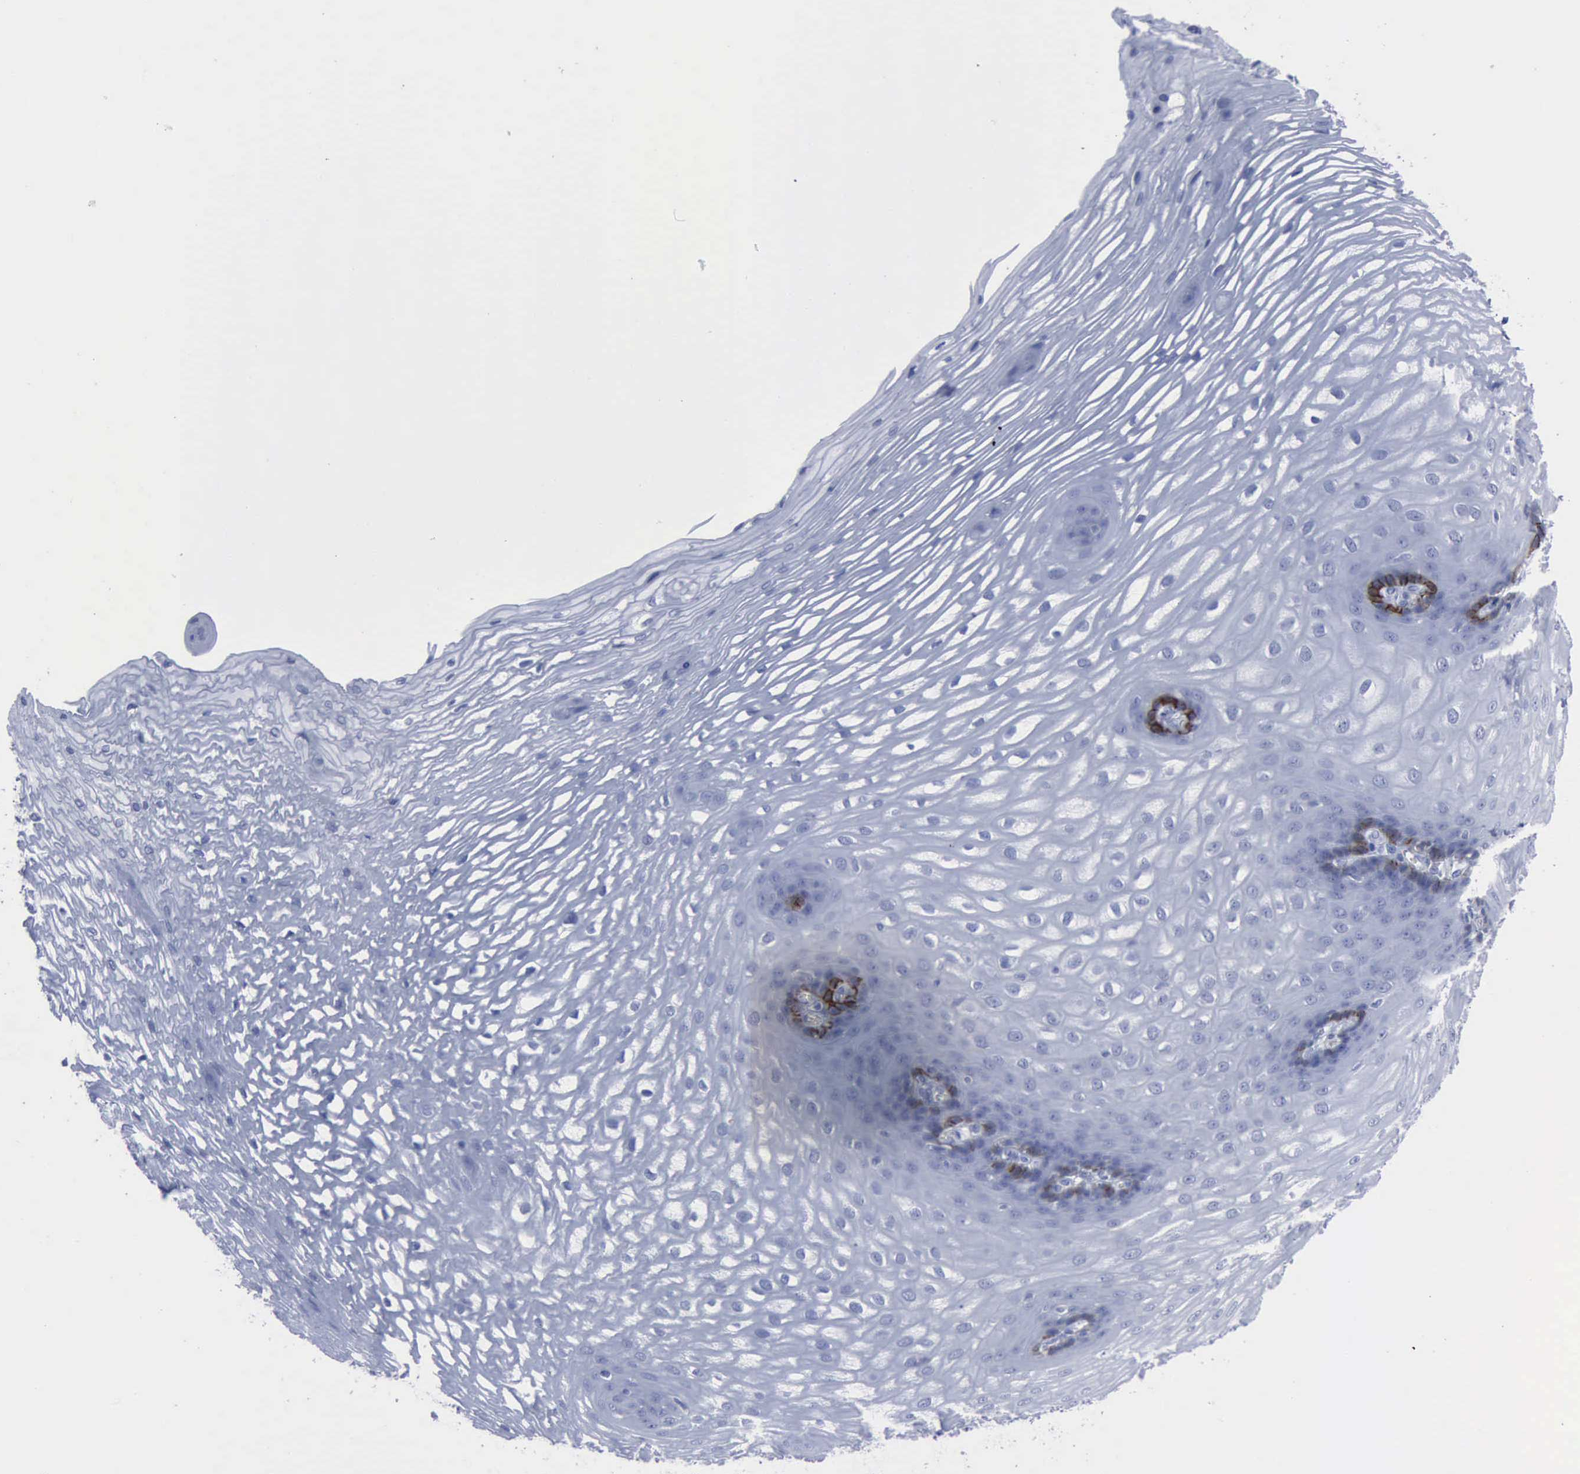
{"staining": {"intensity": "strong", "quantity": "<25%", "location": "cytoplasmic/membranous"}, "tissue": "esophagus", "cell_type": "Squamous epithelial cells", "image_type": "normal", "snomed": [{"axis": "morphology", "description": "Normal tissue, NOS"}, {"axis": "morphology", "description": "Adenocarcinoma, NOS"}, {"axis": "topography", "description": "Esophagus"}, {"axis": "topography", "description": "Stomach"}], "caption": "The photomicrograph demonstrates a brown stain indicating the presence of a protein in the cytoplasmic/membranous of squamous epithelial cells in esophagus.", "gene": "NGFR", "patient": {"sex": "male", "age": 62}}